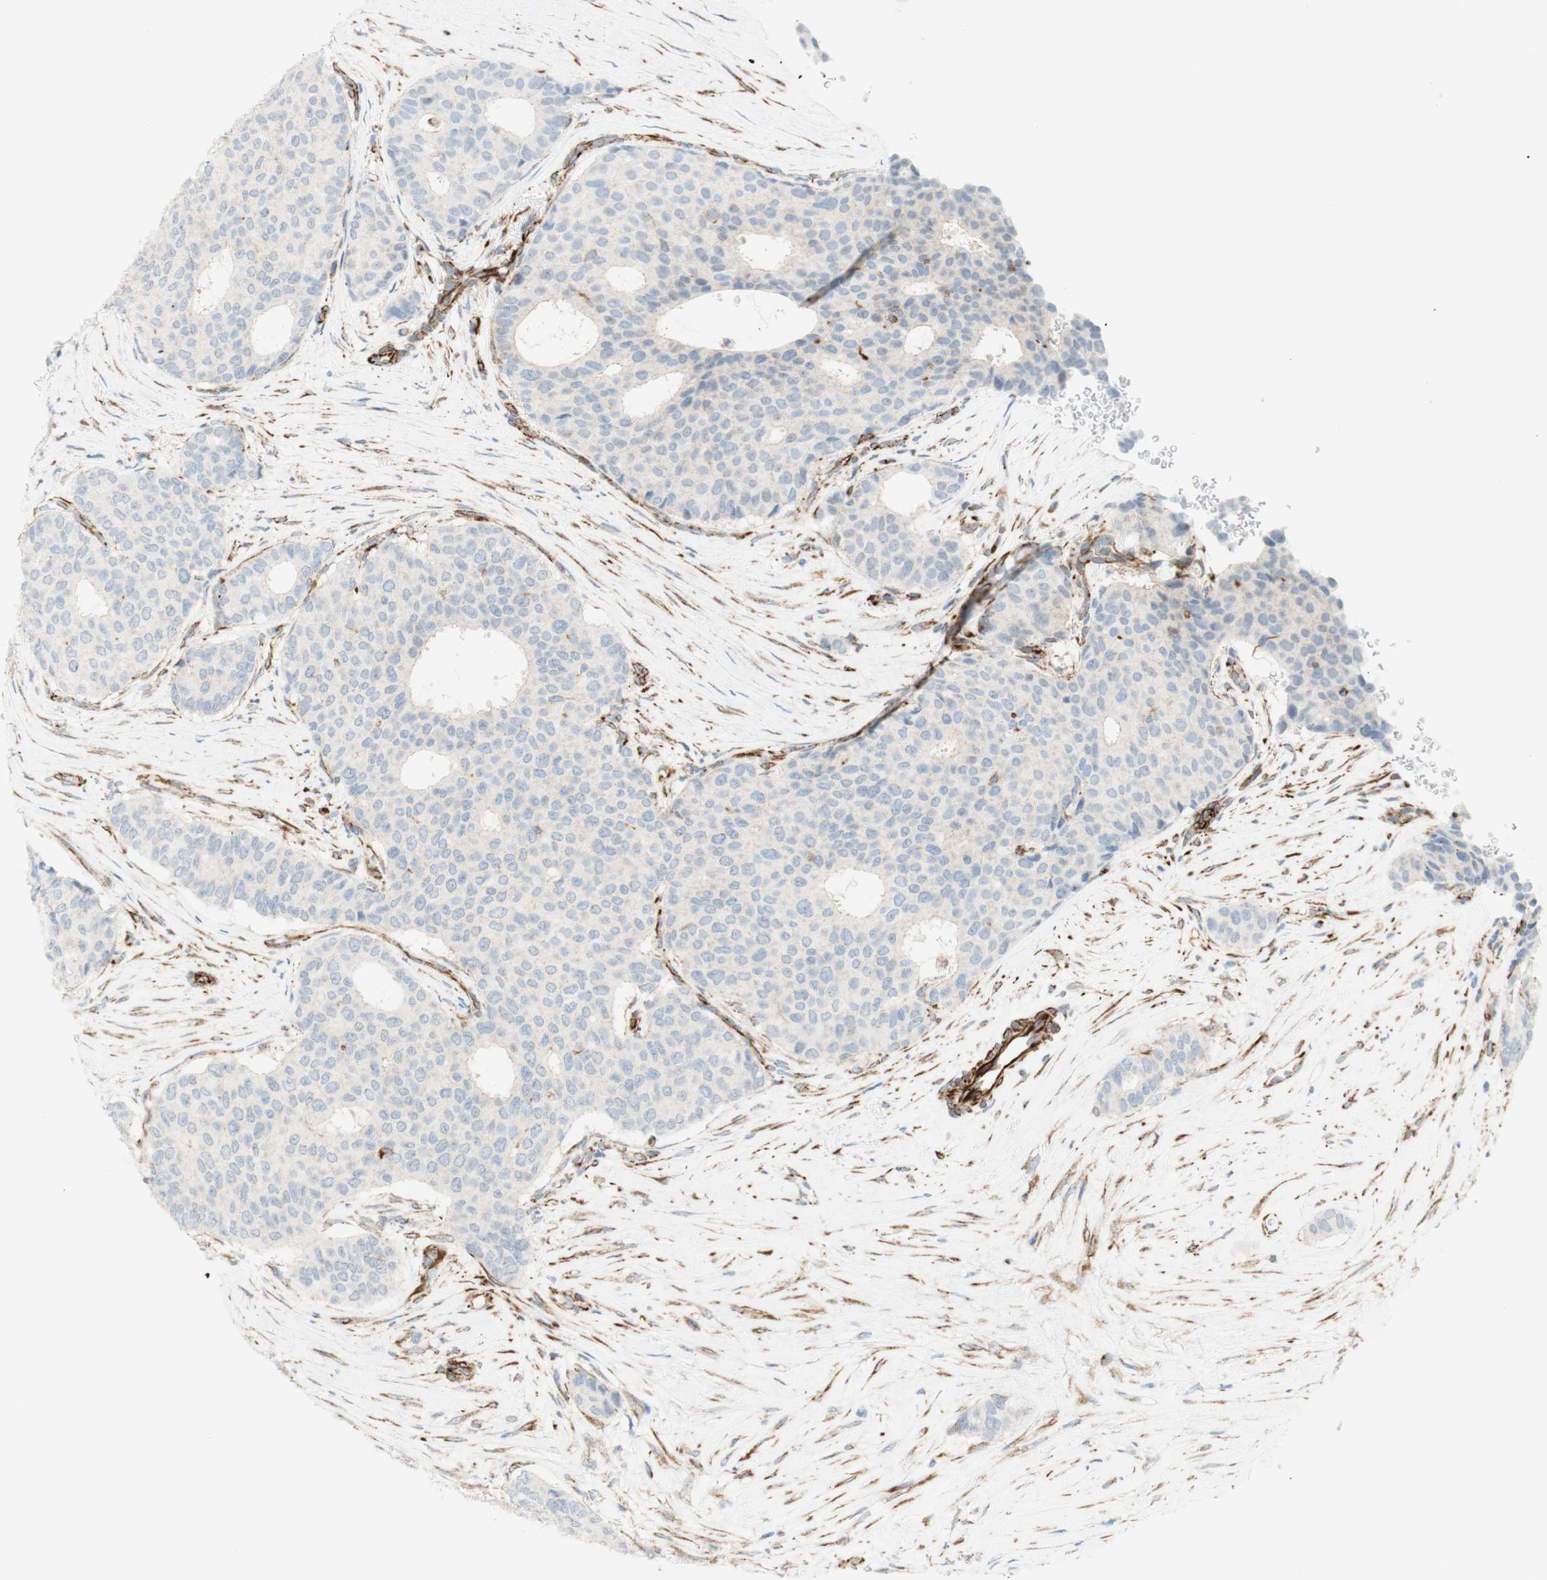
{"staining": {"intensity": "negative", "quantity": "none", "location": "none"}, "tissue": "breast cancer", "cell_type": "Tumor cells", "image_type": "cancer", "snomed": [{"axis": "morphology", "description": "Duct carcinoma"}, {"axis": "topography", "description": "Breast"}], "caption": "Micrograph shows no protein positivity in tumor cells of breast cancer (intraductal carcinoma) tissue.", "gene": "POU2AF1", "patient": {"sex": "female", "age": 75}}